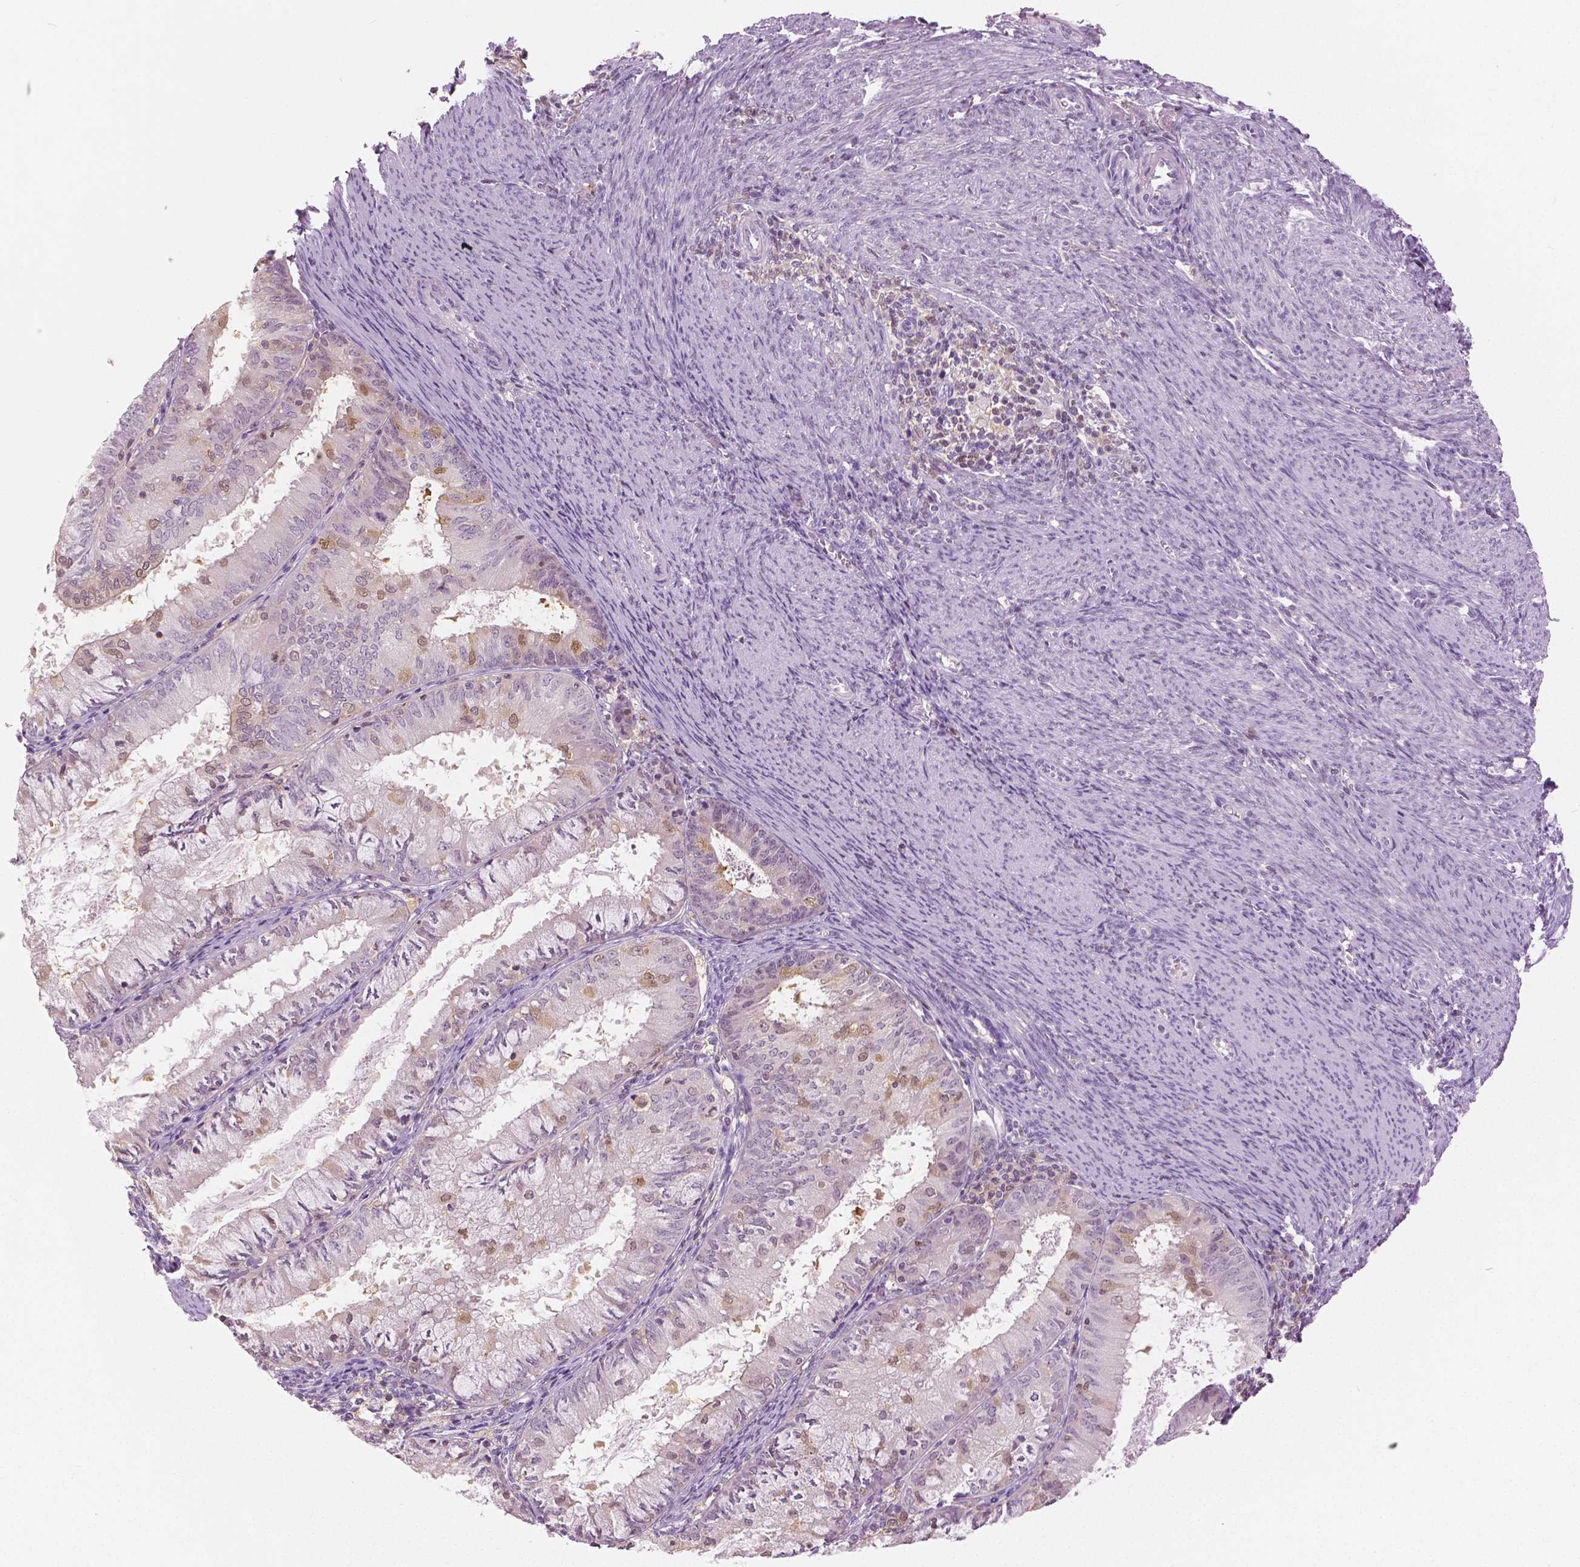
{"staining": {"intensity": "moderate", "quantity": "<25%", "location": "cytoplasmic/membranous"}, "tissue": "endometrial cancer", "cell_type": "Tumor cells", "image_type": "cancer", "snomed": [{"axis": "morphology", "description": "Adenocarcinoma, NOS"}, {"axis": "topography", "description": "Endometrium"}], "caption": "Immunohistochemical staining of human adenocarcinoma (endometrial) displays low levels of moderate cytoplasmic/membranous staining in about <25% of tumor cells.", "gene": "GALM", "patient": {"sex": "female", "age": 57}}